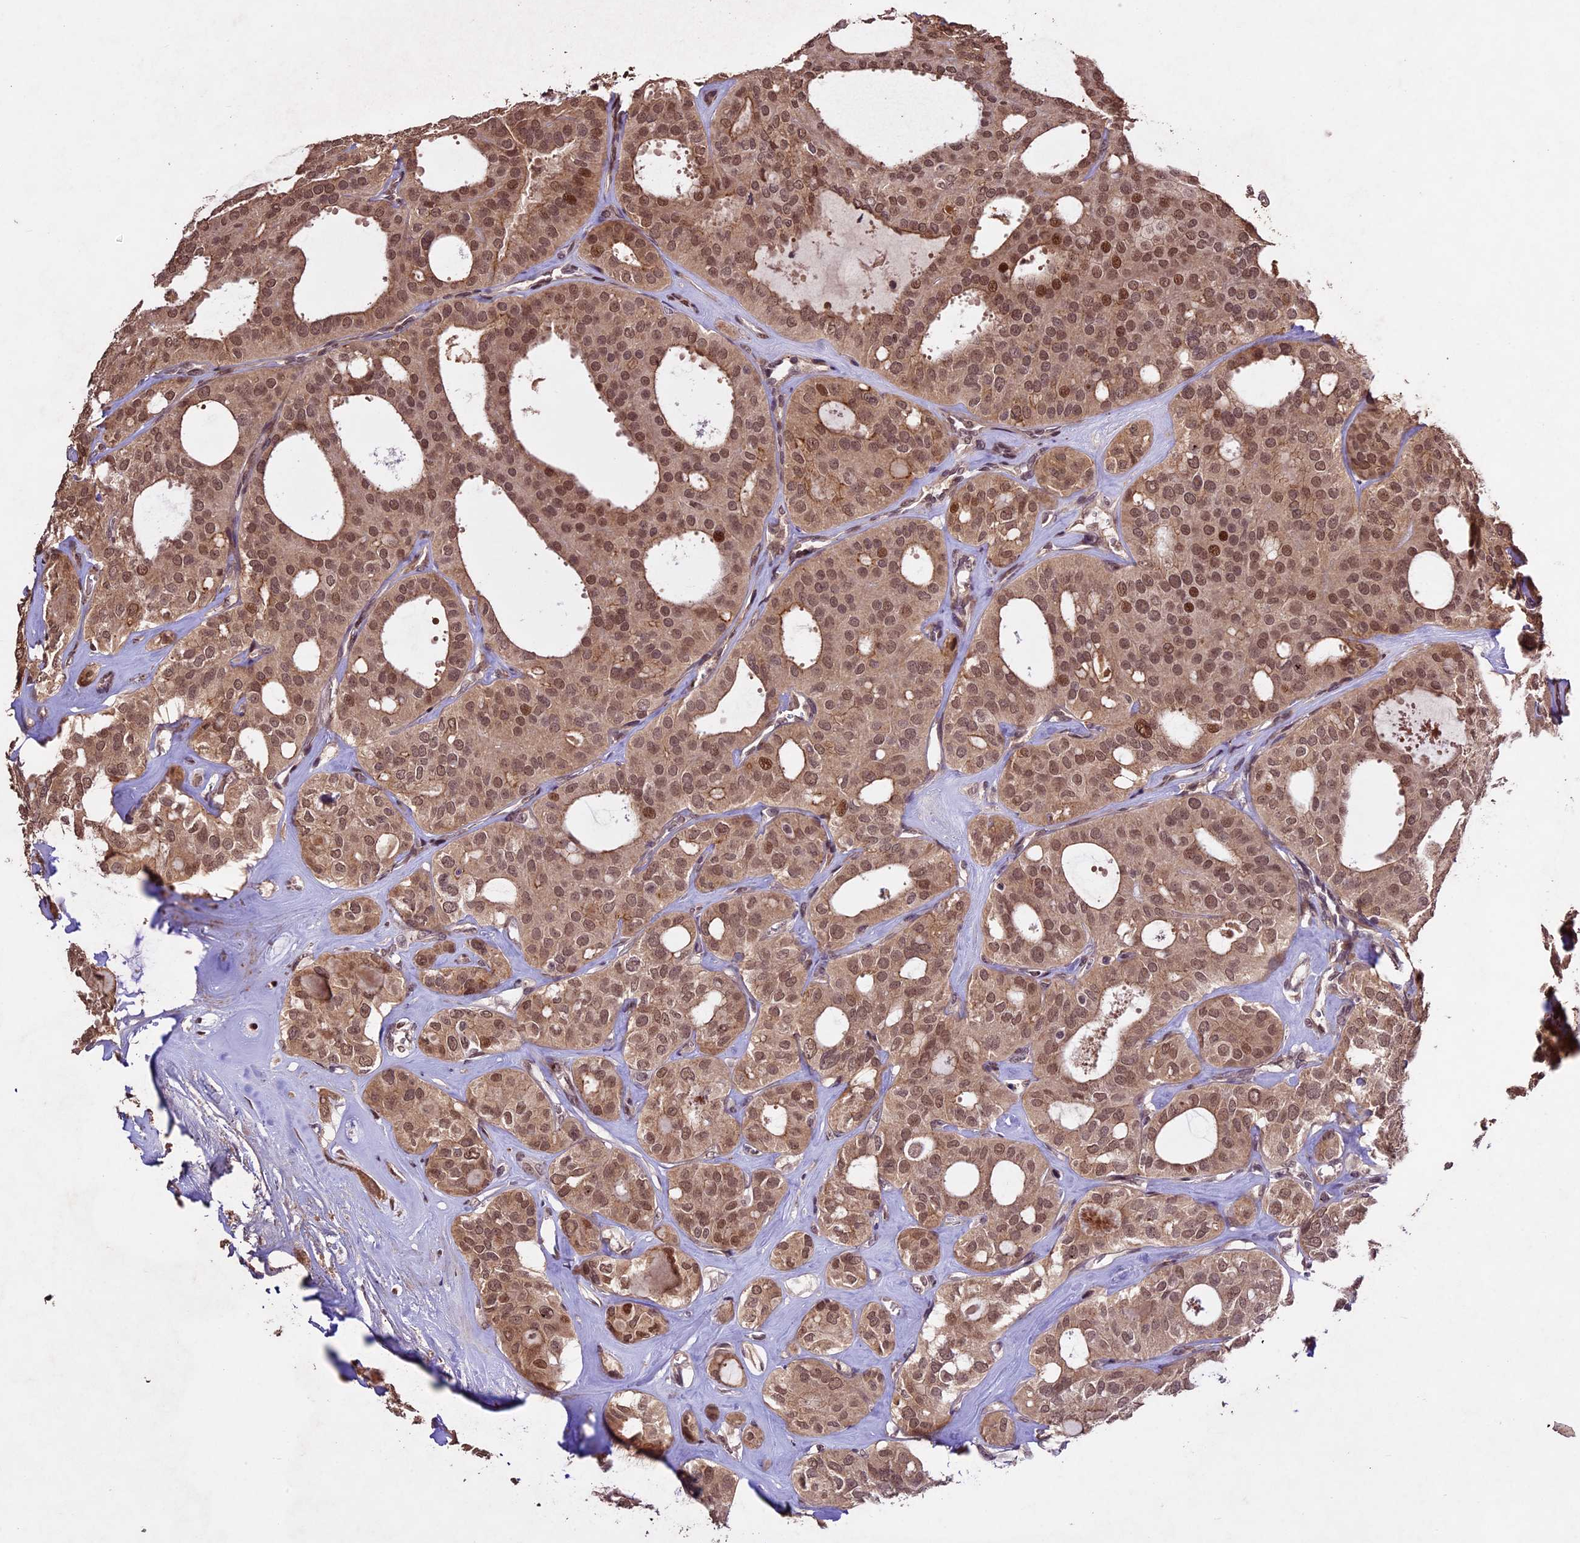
{"staining": {"intensity": "moderate", "quantity": ">75%", "location": "cytoplasmic/membranous,nuclear"}, "tissue": "thyroid cancer", "cell_type": "Tumor cells", "image_type": "cancer", "snomed": [{"axis": "morphology", "description": "Follicular adenoma carcinoma, NOS"}, {"axis": "topography", "description": "Thyroid gland"}], "caption": "Moderate cytoplasmic/membranous and nuclear positivity for a protein is seen in approximately >75% of tumor cells of thyroid cancer using immunohistochemistry (IHC).", "gene": "CDKN2AIP", "patient": {"sex": "male", "age": 75}}